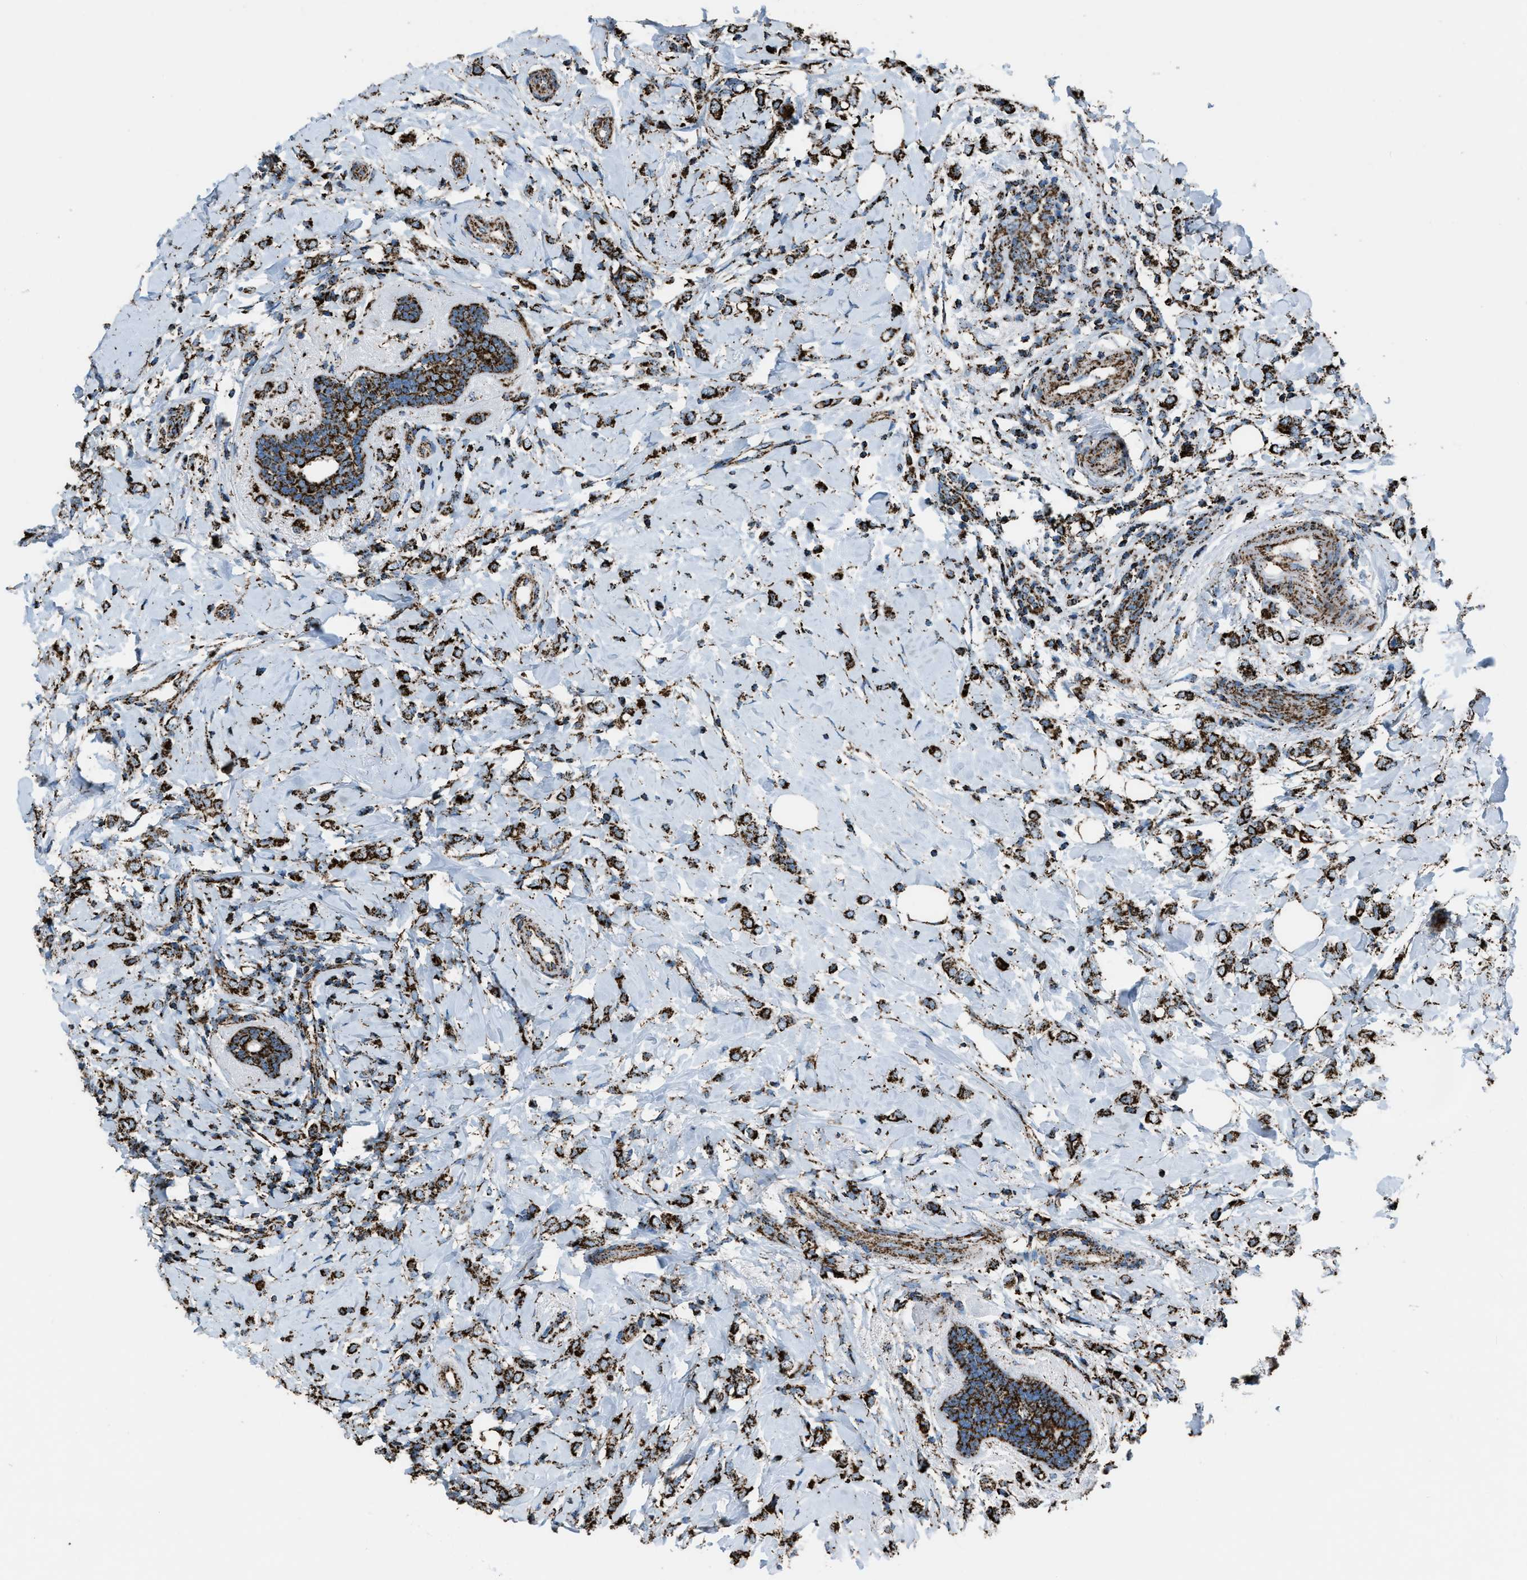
{"staining": {"intensity": "strong", "quantity": ">75%", "location": "cytoplasmic/membranous"}, "tissue": "breast cancer", "cell_type": "Tumor cells", "image_type": "cancer", "snomed": [{"axis": "morphology", "description": "Normal tissue, NOS"}, {"axis": "morphology", "description": "Lobular carcinoma"}, {"axis": "topography", "description": "Breast"}], "caption": "A photomicrograph showing strong cytoplasmic/membranous staining in about >75% of tumor cells in breast cancer, as visualized by brown immunohistochemical staining.", "gene": "MDH2", "patient": {"sex": "female", "age": 47}}